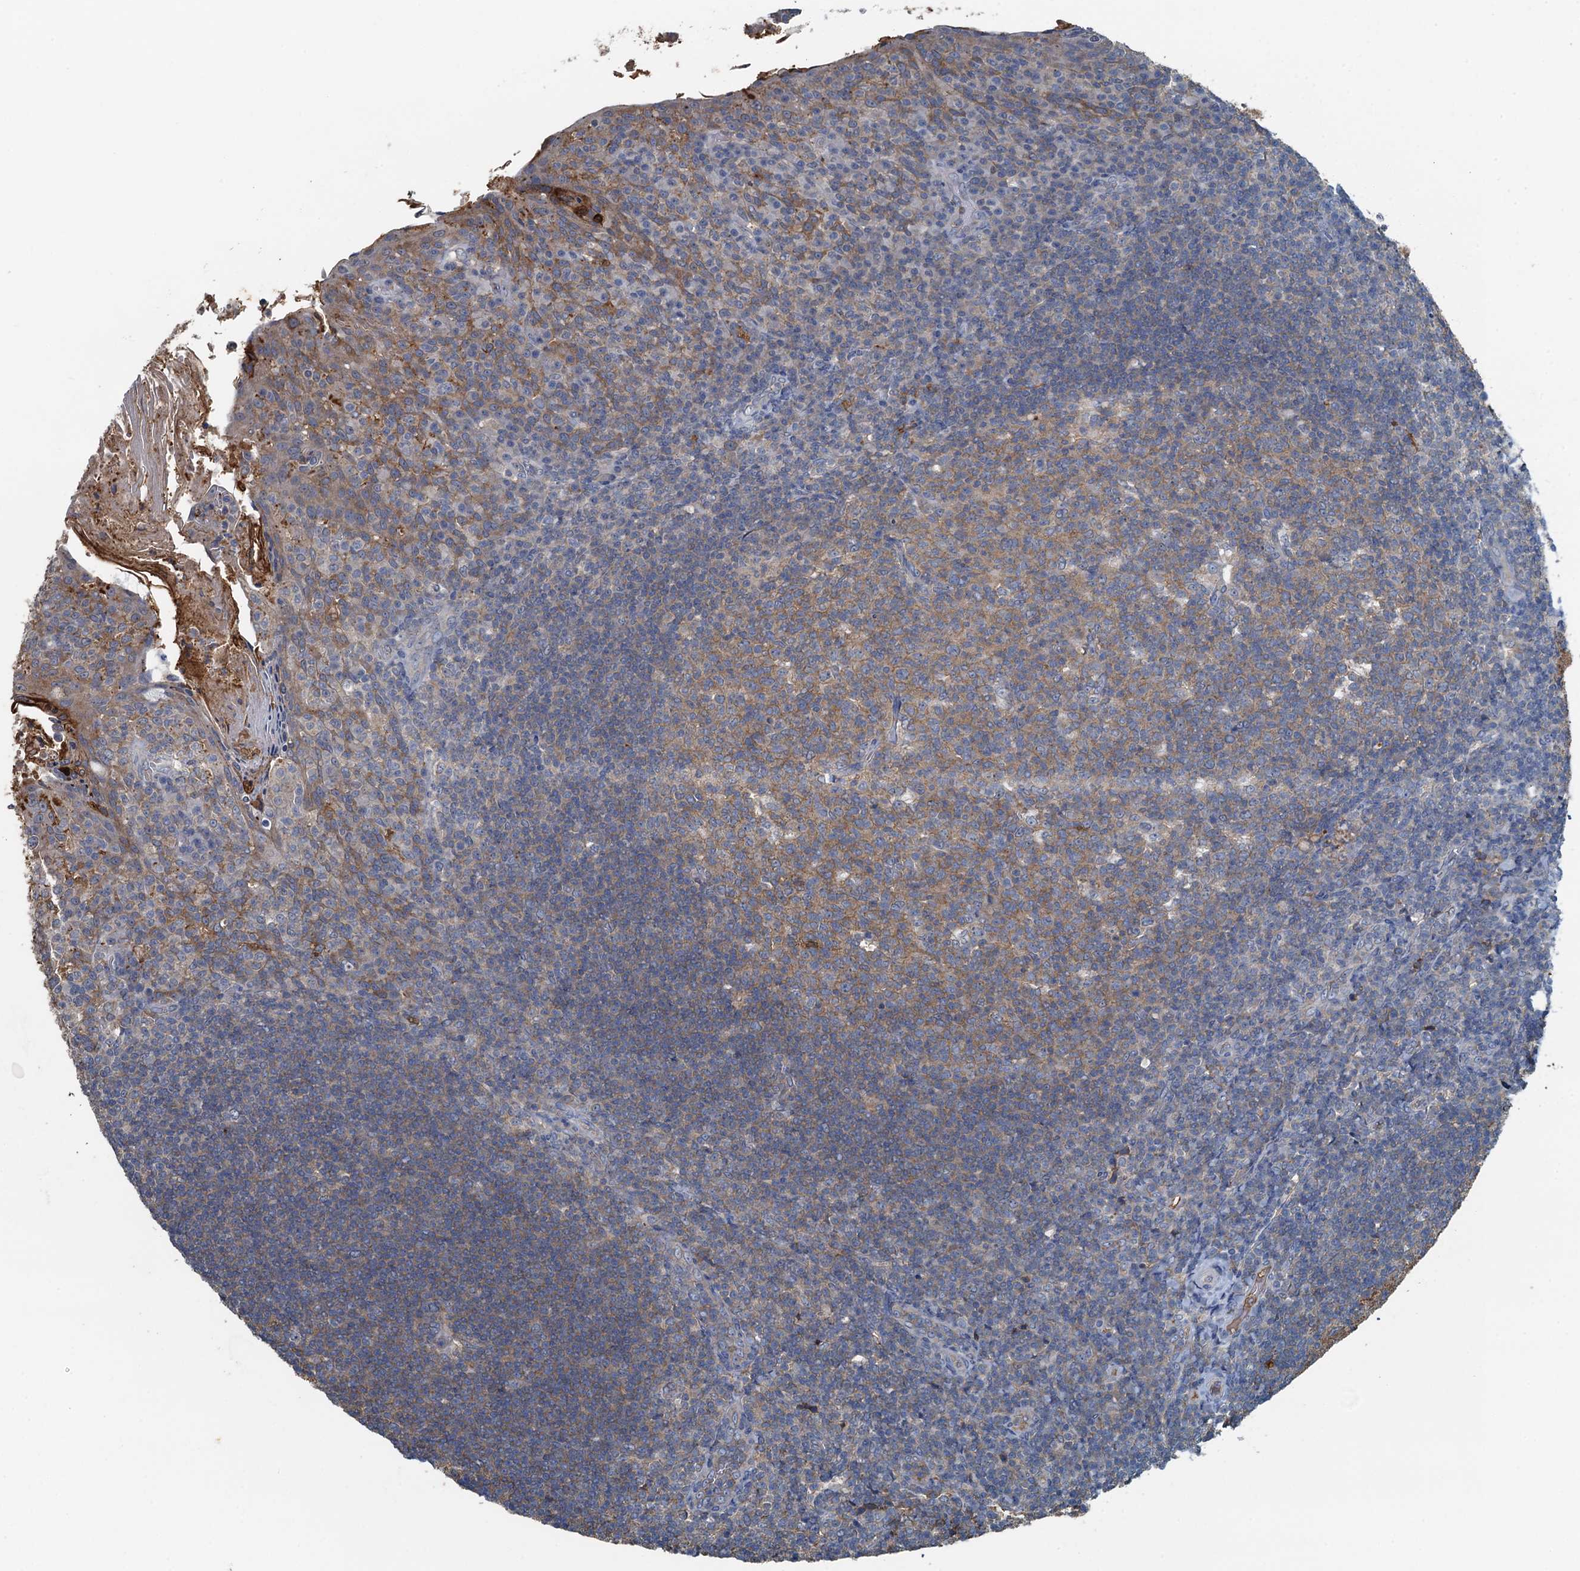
{"staining": {"intensity": "weak", "quantity": "25%-75%", "location": "cytoplasmic/membranous"}, "tissue": "tonsil", "cell_type": "Germinal center cells", "image_type": "normal", "snomed": [{"axis": "morphology", "description": "Normal tissue, NOS"}, {"axis": "topography", "description": "Tonsil"}], "caption": "A micrograph of tonsil stained for a protein exhibits weak cytoplasmic/membranous brown staining in germinal center cells. The protein of interest is stained brown, and the nuclei are stained in blue (DAB IHC with brightfield microscopy, high magnification).", "gene": "LSM14B", "patient": {"sex": "female", "age": 10}}